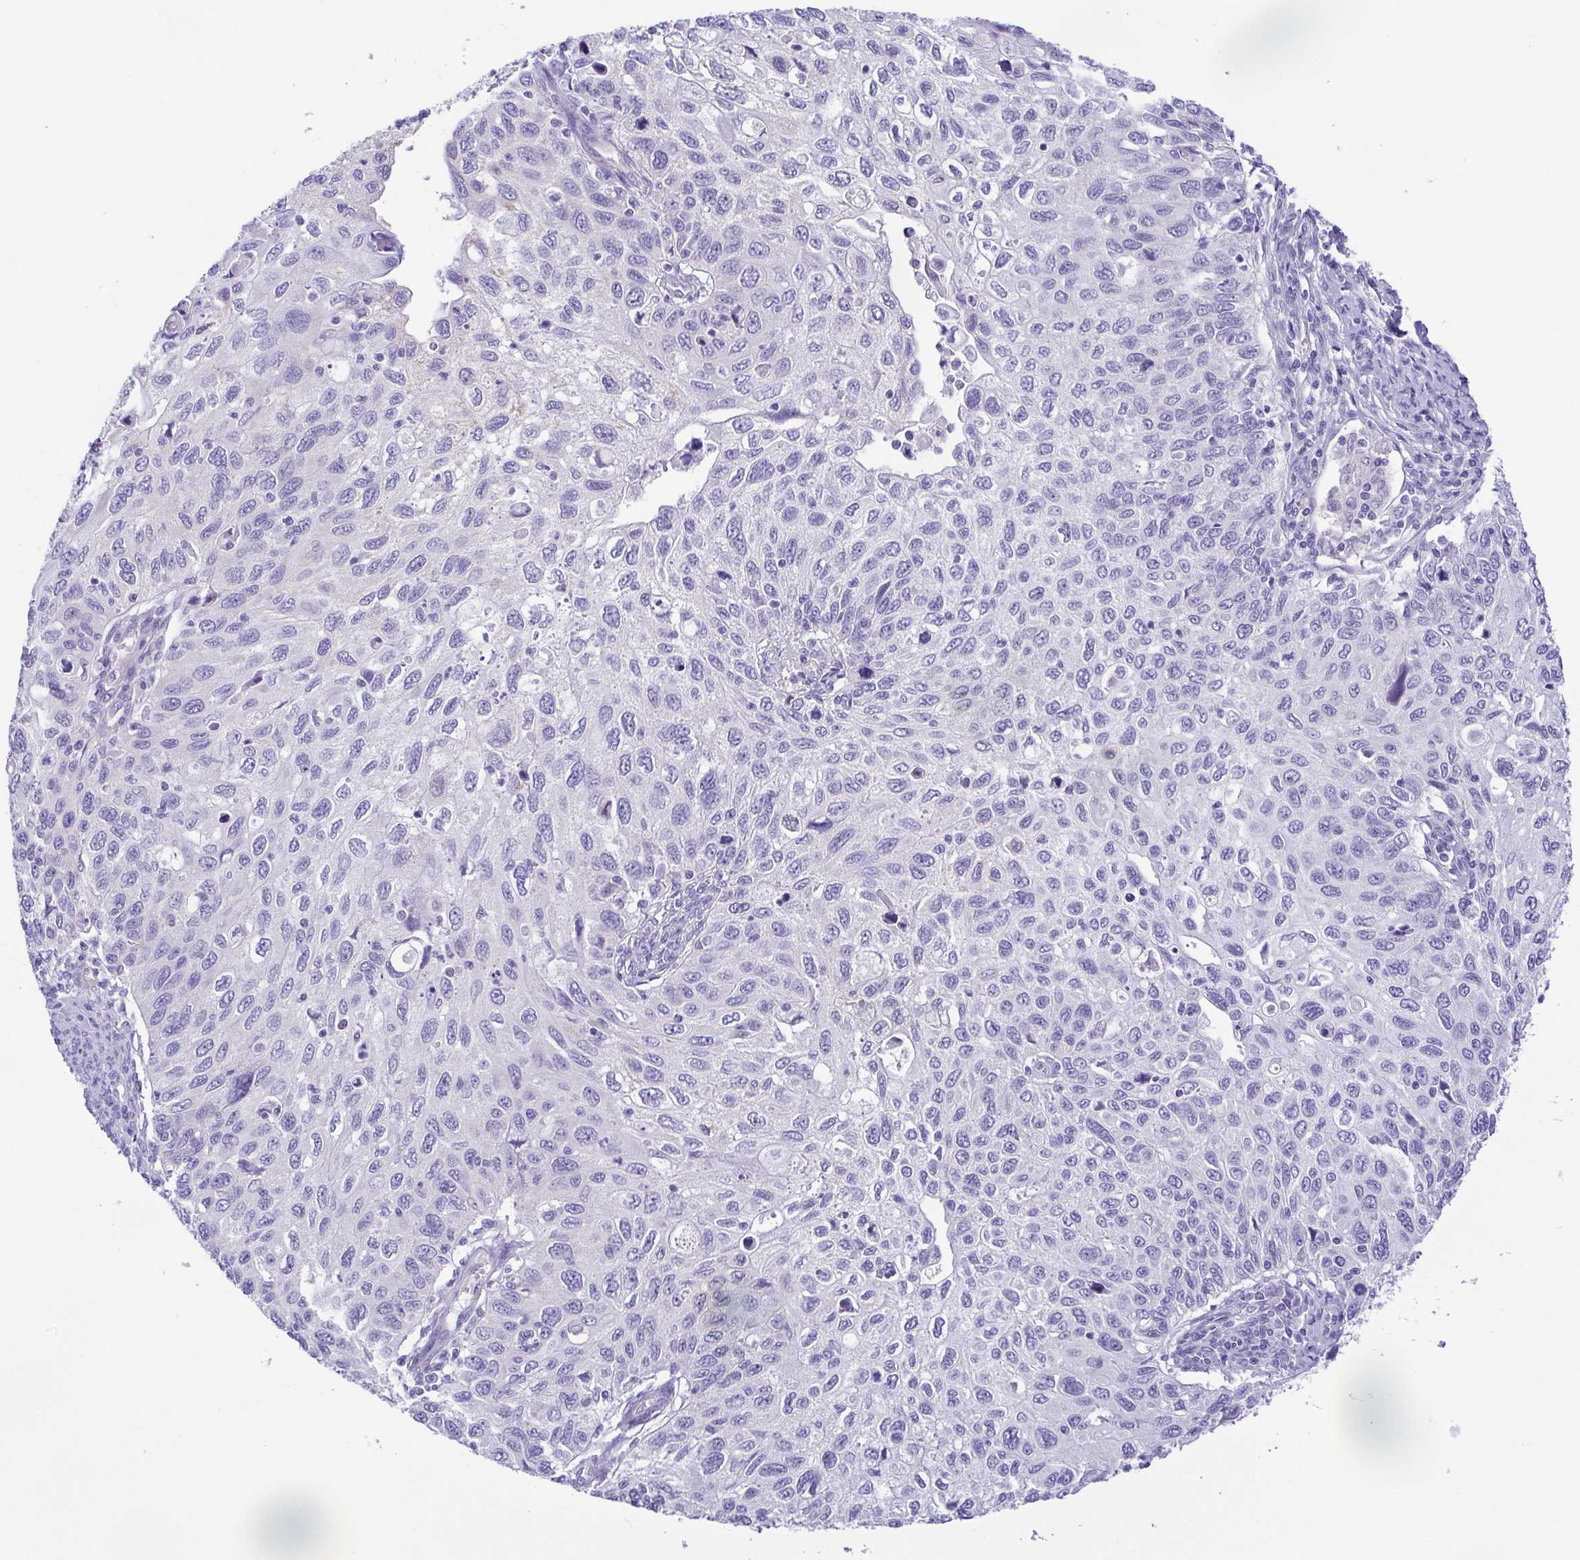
{"staining": {"intensity": "negative", "quantity": "none", "location": "none"}, "tissue": "cervical cancer", "cell_type": "Tumor cells", "image_type": "cancer", "snomed": [{"axis": "morphology", "description": "Squamous cell carcinoma, NOS"}, {"axis": "topography", "description": "Cervix"}], "caption": "Micrograph shows no protein staining in tumor cells of cervical cancer (squamous cell carcinoma) tissue.", "gene": "EPB42", "patient": {"sex": "female", "age": 70}}